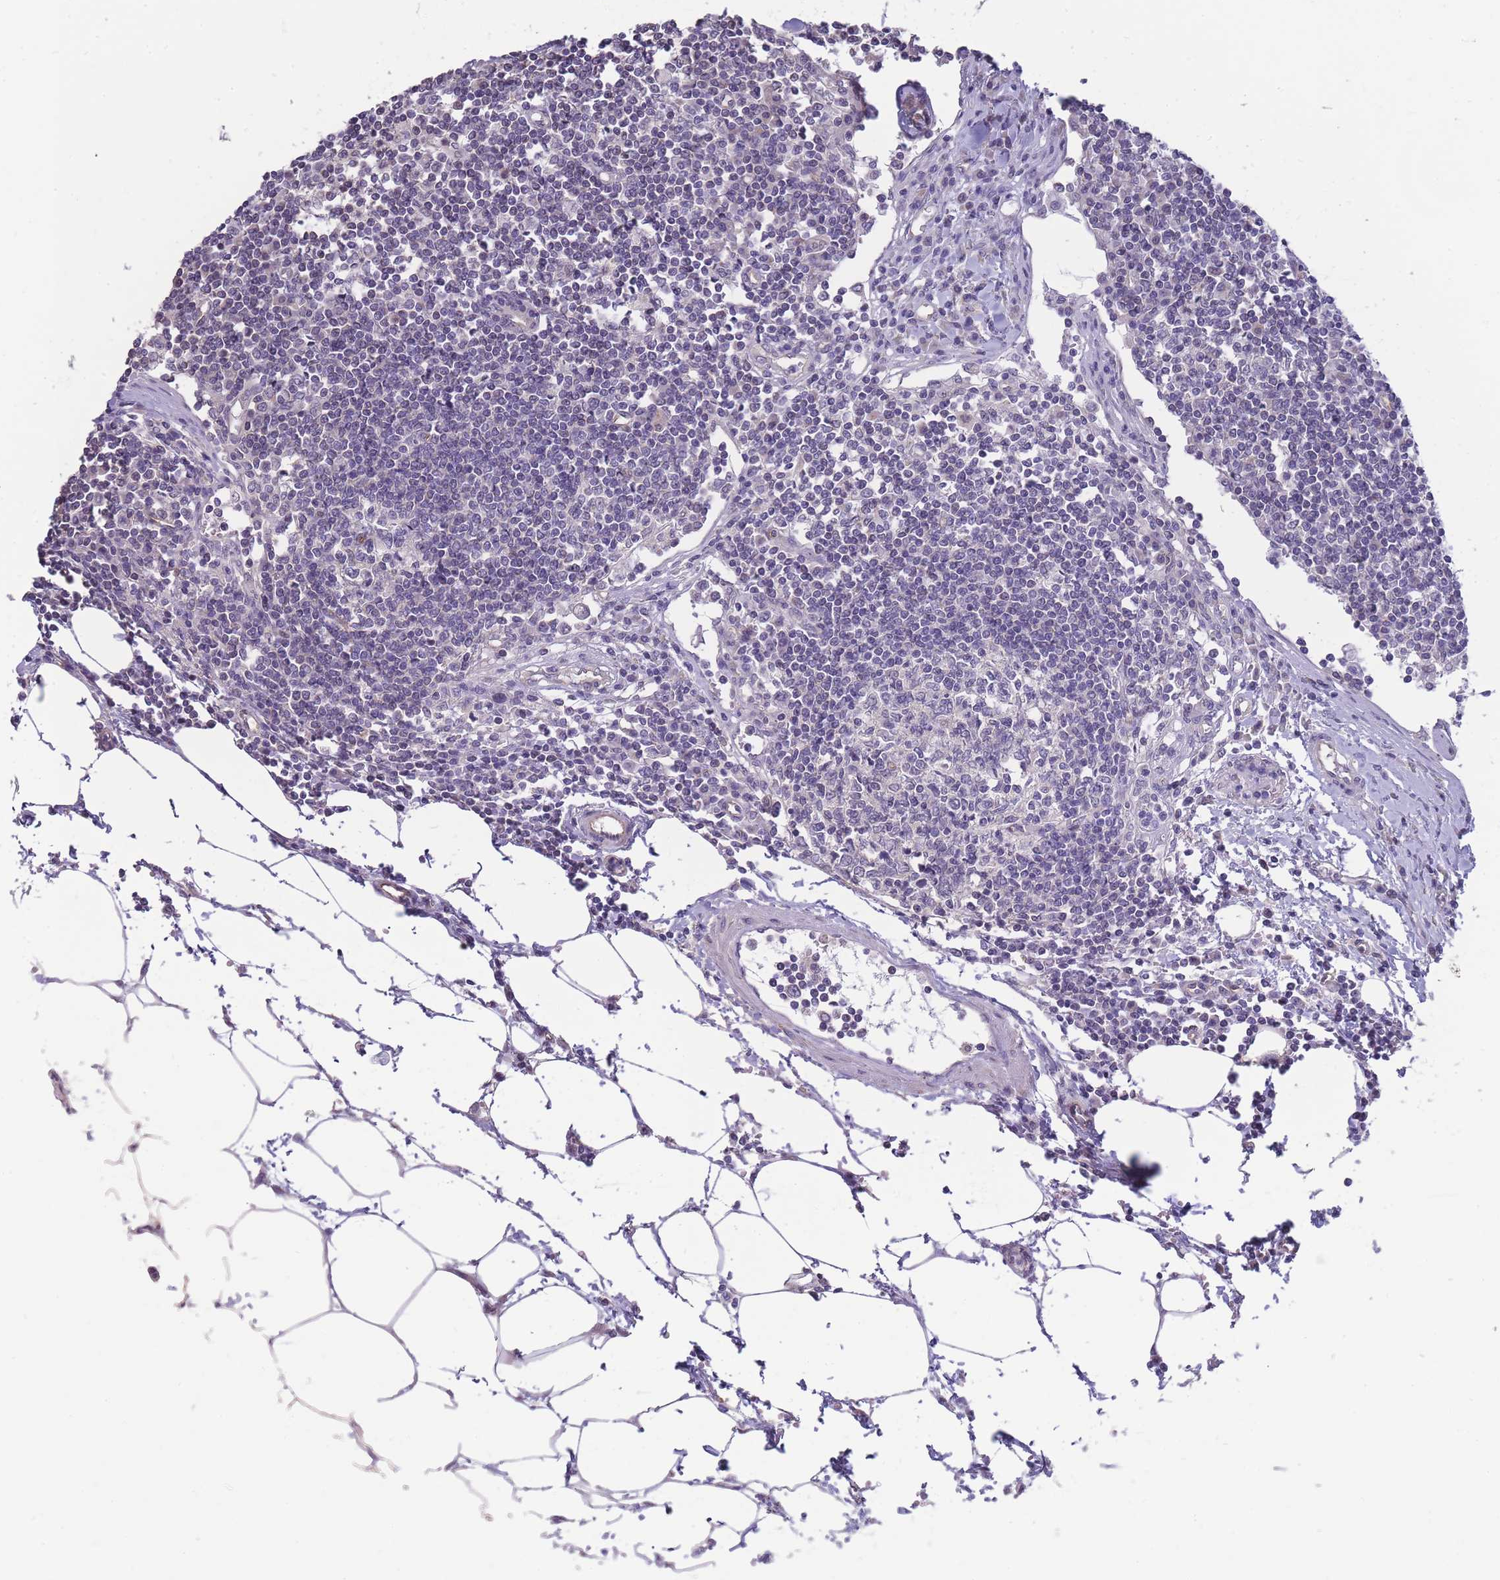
{"staining": {"intensity": "negative", "quantity": "none", "location": "none"}, "tissue": "lymph node", "cell_type": "Germinal center cells", "image_type": "normal", "snomed": [{"axis": "morphology", "description": "Adenocarcinoma, NOS"}, {"axis": "topography", "description": "Lymph node"}], "caption": "This is an immunohistochemistry histopathology image of benign lymph node. There is no positivity in germinal center cells.", "gene": "C19orf25", "patient": {"sex": "female", "age": 62}}